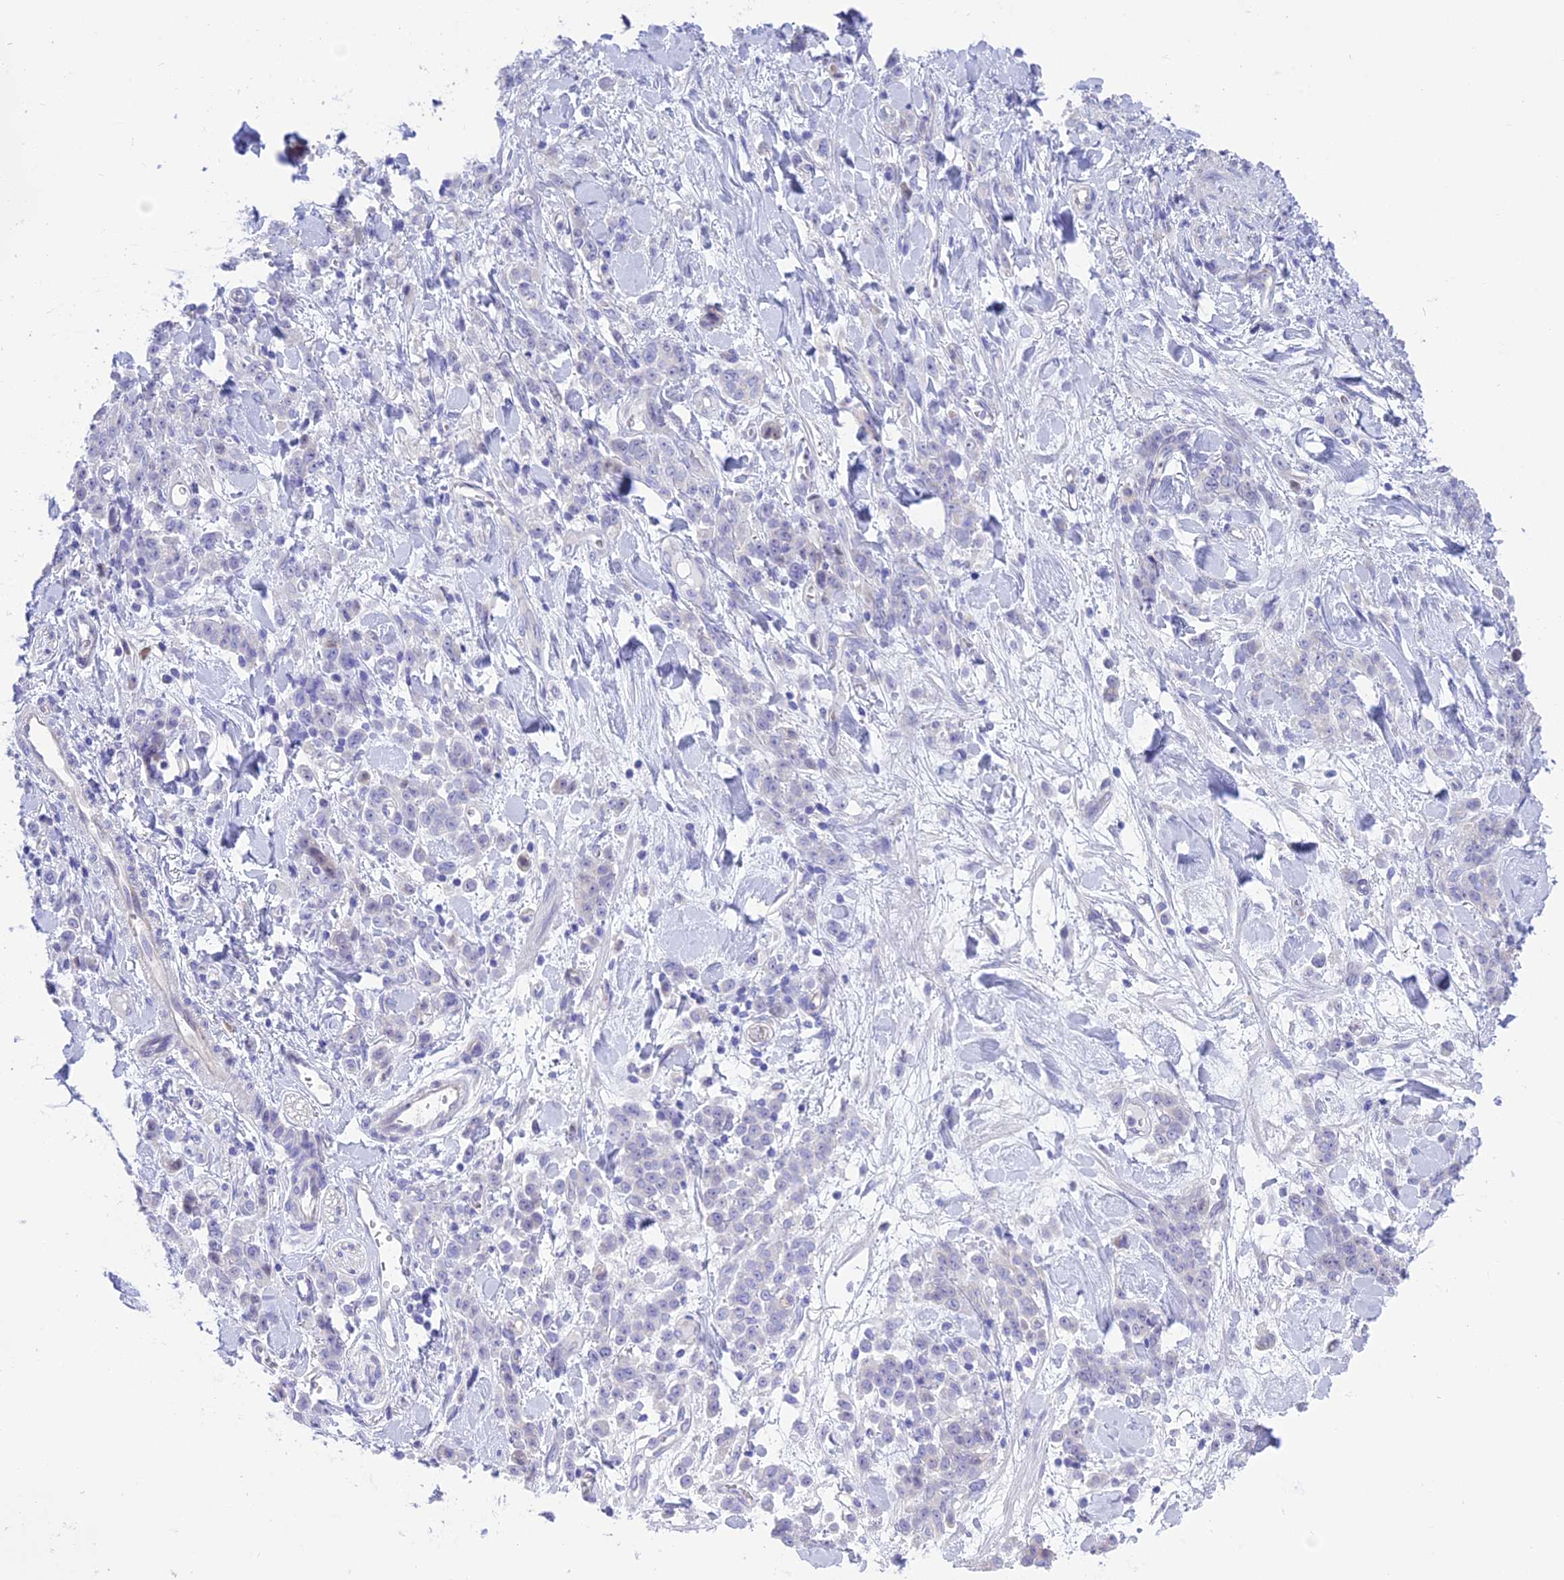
{"staining": {"intensity": "negative", "quantity": "none", "location": "none"}, "tissue": "stomach cancer", "cell_type": "Tumor cells", "image_type": "cancer", "snomed": [{"axis": "morphology", "description": "Normal tissue, NOS"}, {"axis": "morphology", "description": "Adenocarcinoma, NOS"}, {"axis": "topography", "description": "Stomach"}], "caption": "This is an immunohistochemistry (IHC) image of stomach cancer. There is no positivity in tumor cells.", "gene": "DCAF16", "patient": {"sex": "male", "age": 82}}